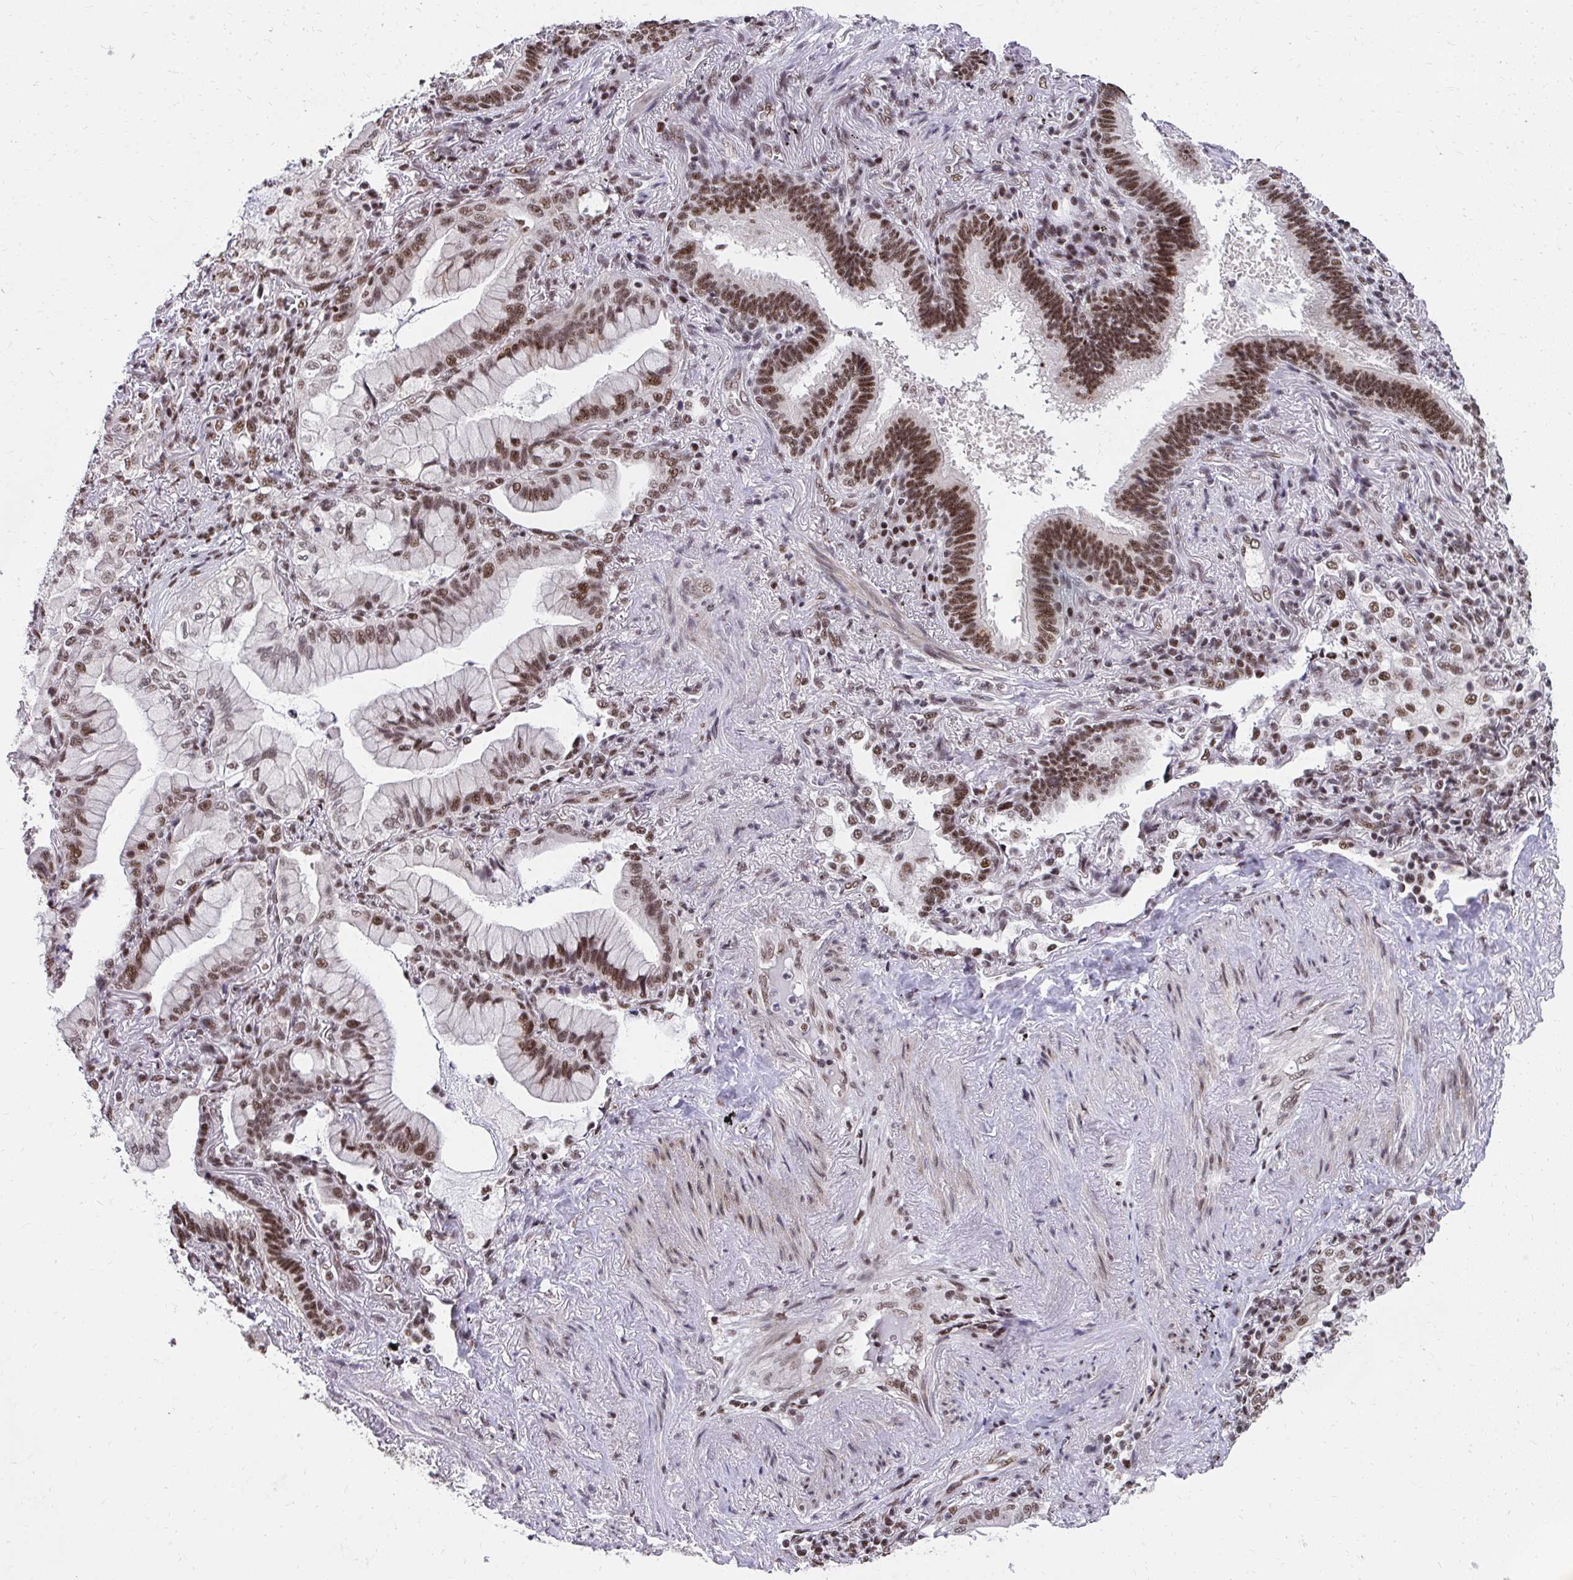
{"staining": {"intensity": "moderate", "quantity": ">75%", "location": "nuclear"}, "tissue": "lung cancer", "cell_type": "Tumor cells", "image_type": "cancer", "snomed": [{"axis": "morphology", "description": "Adenocarcinoma, NOS"}, {"axis": "topography", "description": "Lung"}], "caption": "A micrograph of lung cancer stained for a protein exhibits moderate nuclear brown staining in tumor cells. (DAB = brown stain, brightfield microscopy at high magnification).", "gene": "SYNE4", "patient": {"sex": "male", "age": 77}}